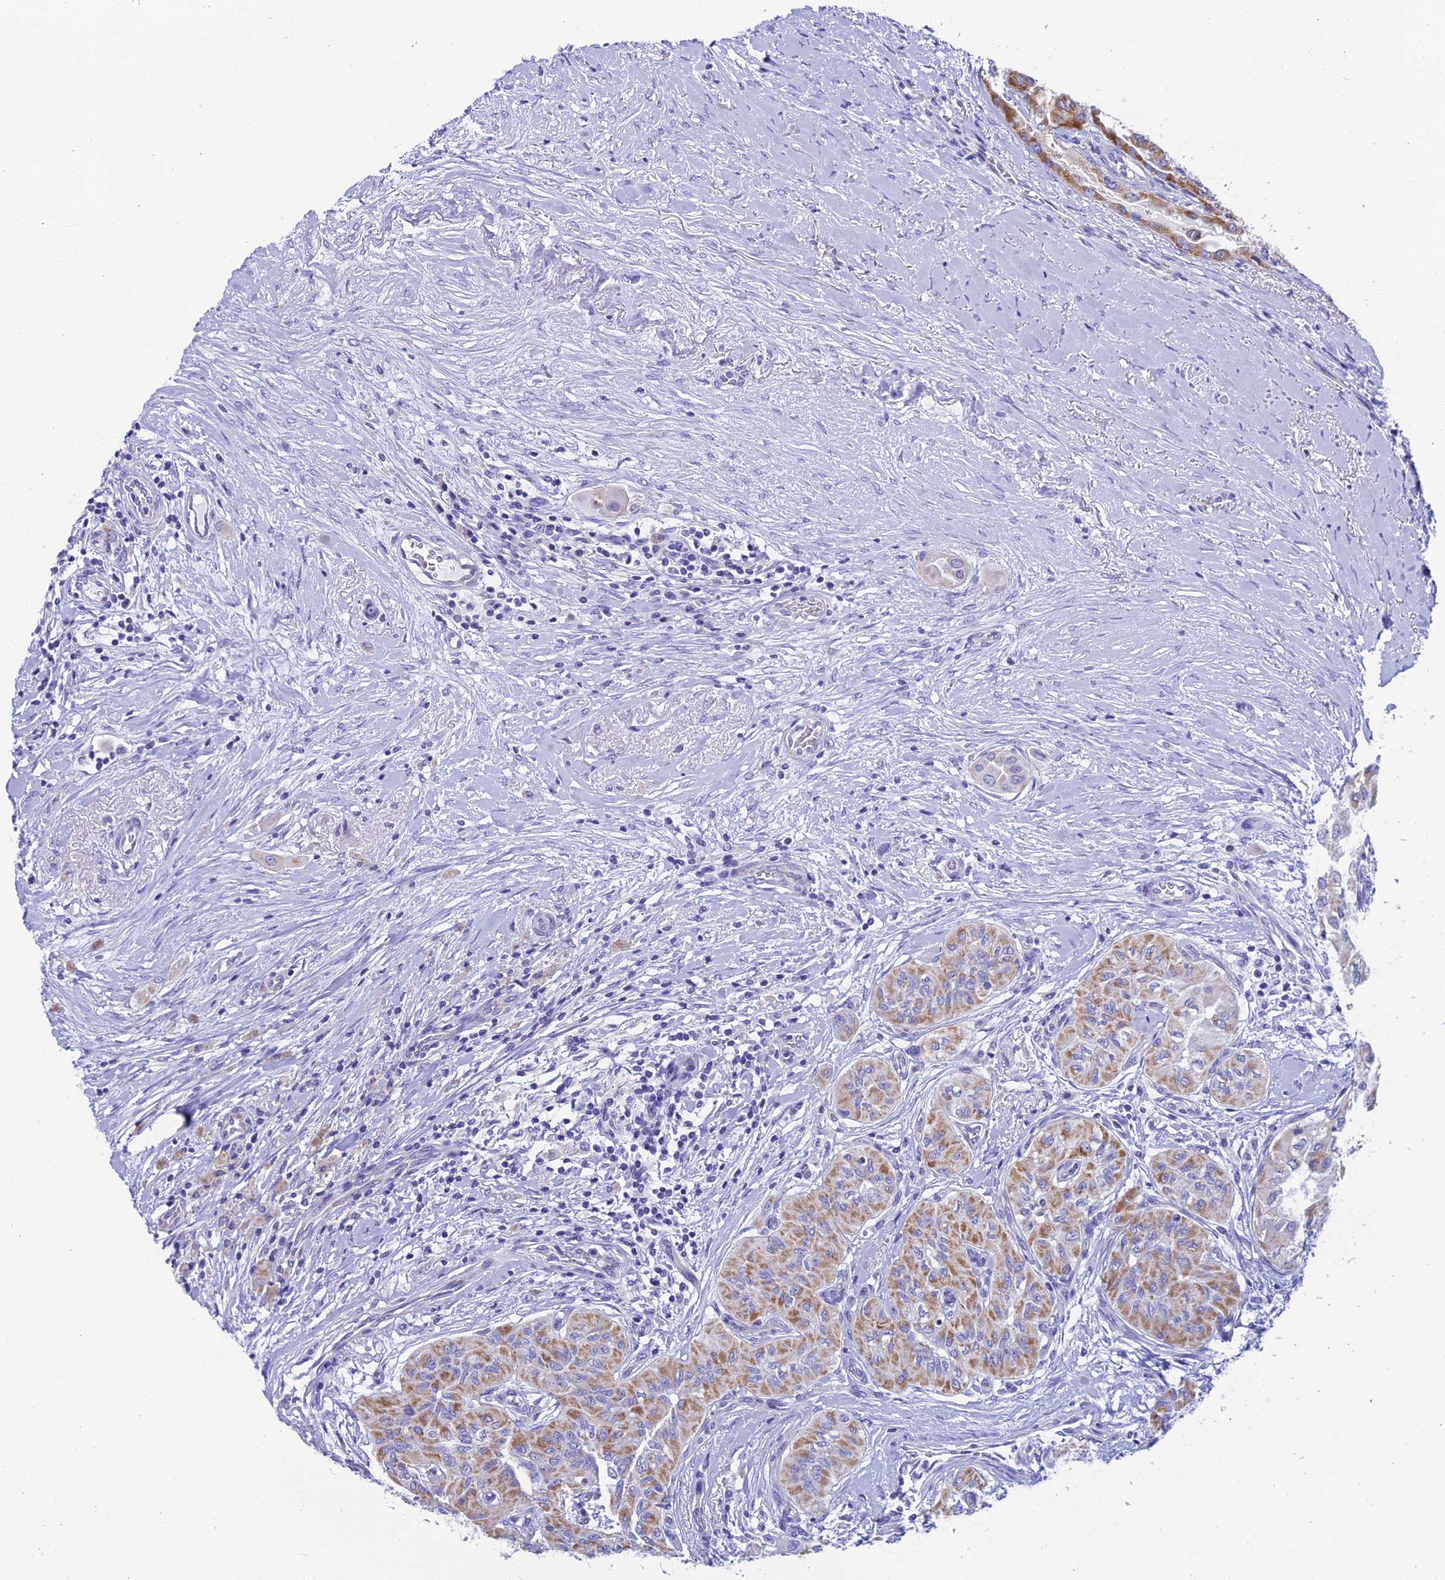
{"staining": {"intensity": "moderate", "quantity": ">75%", "location": "cytoplasmic/membranous"}, "tissue": "thyroid cancer", "cell_type": "Tumor cells", "image_type": "cancer", "snomed": [{"axis": "morphology", "description": "Papillary adenocarcinoma, NOS"}, {"axis": "topography", "description": "Thyroid gland"}], "caption": "This micrograph exhibits thyroid cancer stained with immunohistochemistry to label a protein in brown. The cytoplasmic/membranous of tumor cells show moderate positivity for the protein. Nuclei are counter-stained blue.", "gene": "REEP4", "patient": {"sex": "female", "age": 59}}